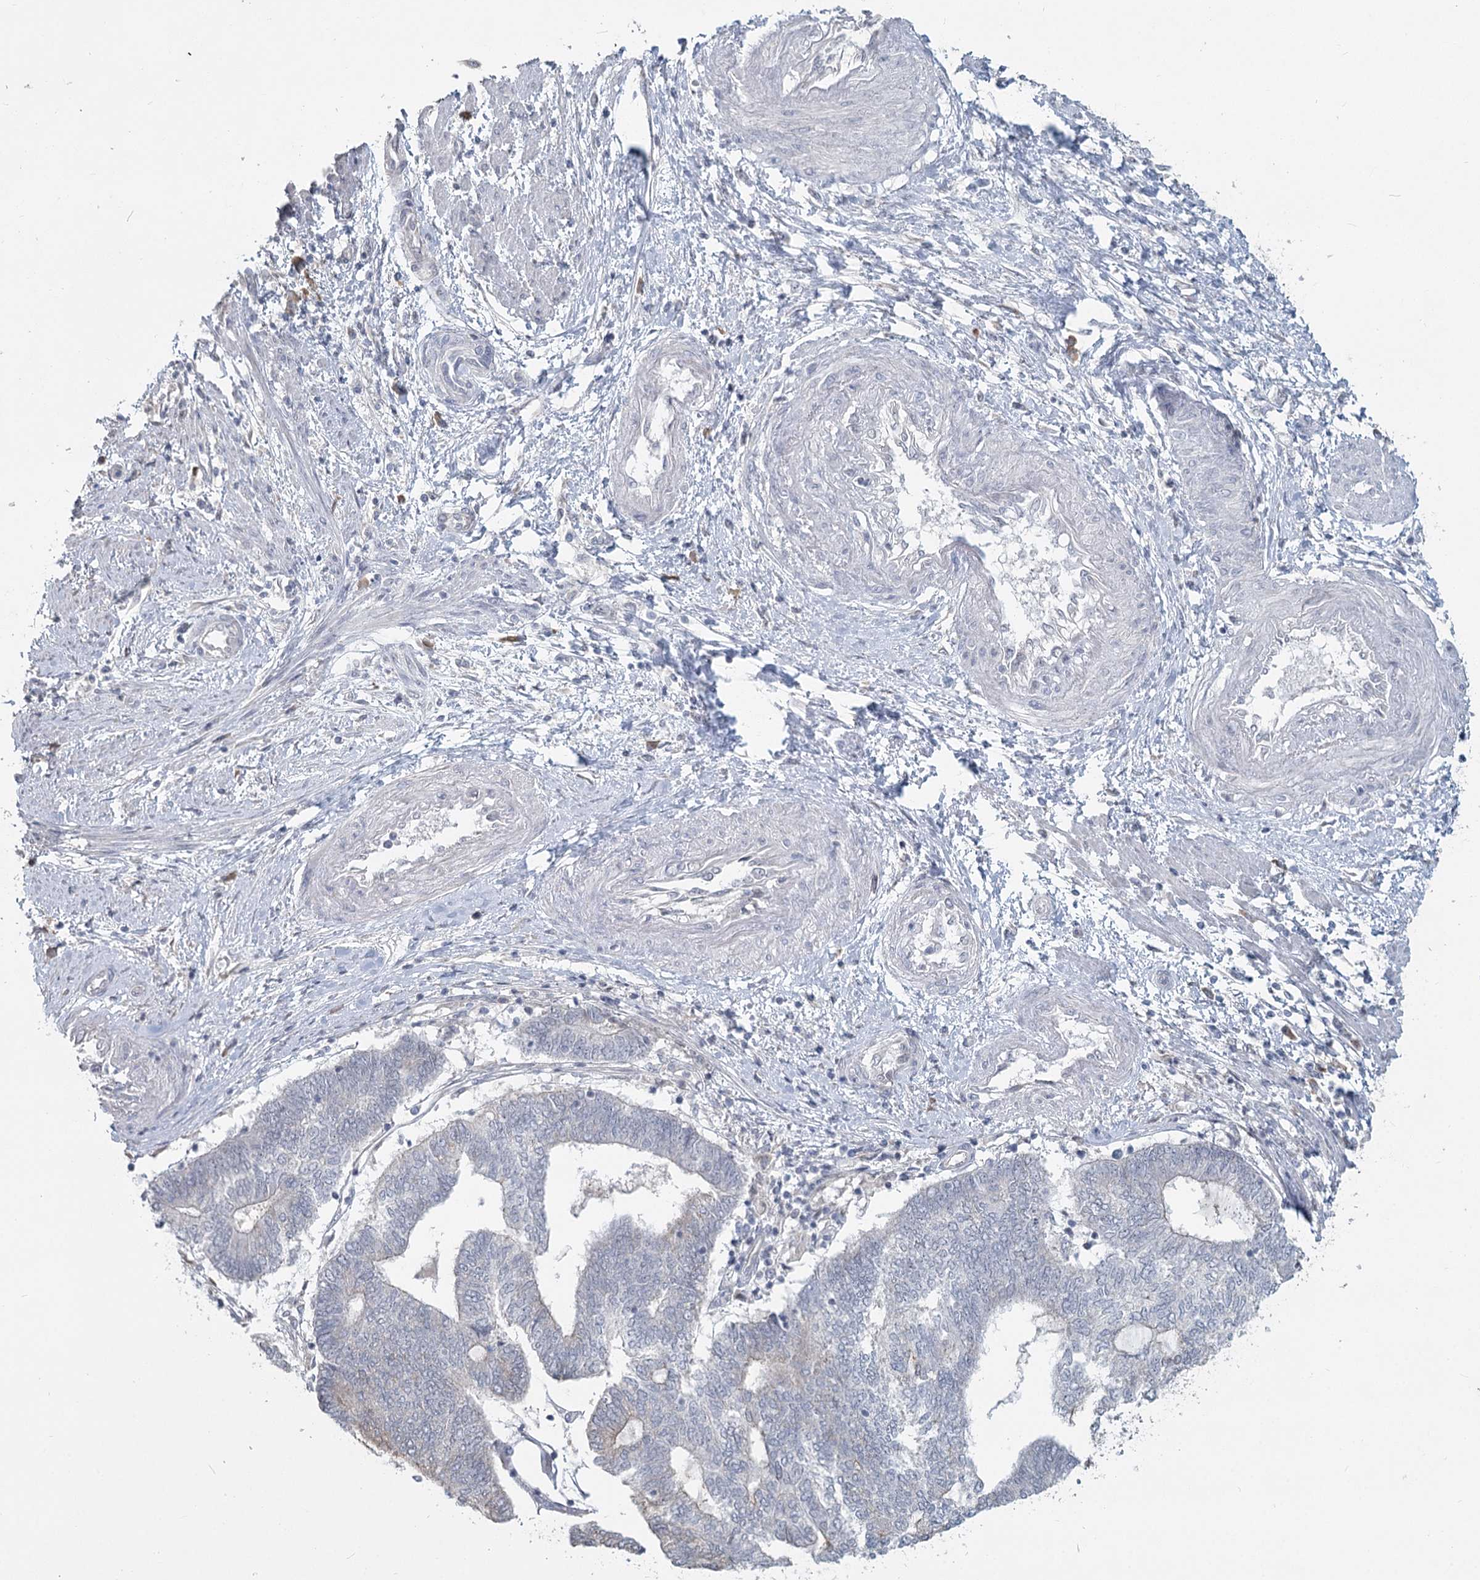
{"staining": {"intensity": "negative", "quantity": "none", "location": "none"}, "tissue": "endometrial cancer", "cell_type": "Tumor cells", "image_type": "cancer", "snomed": [{"axis": "morphology", "description": "Adenocarcinoma, NOS"}, {"axis": "topography", "description": "Uterus"}, {"axis": "topography", "description": "Endometrium"}], "caption": "Endometrial cancer (adenocarcinoma) was stained to show a protein in brown. There is no significant expression in tumor cells.", "gene": "SLC9A3", "patient": {"sex": "female", "age": 70}}